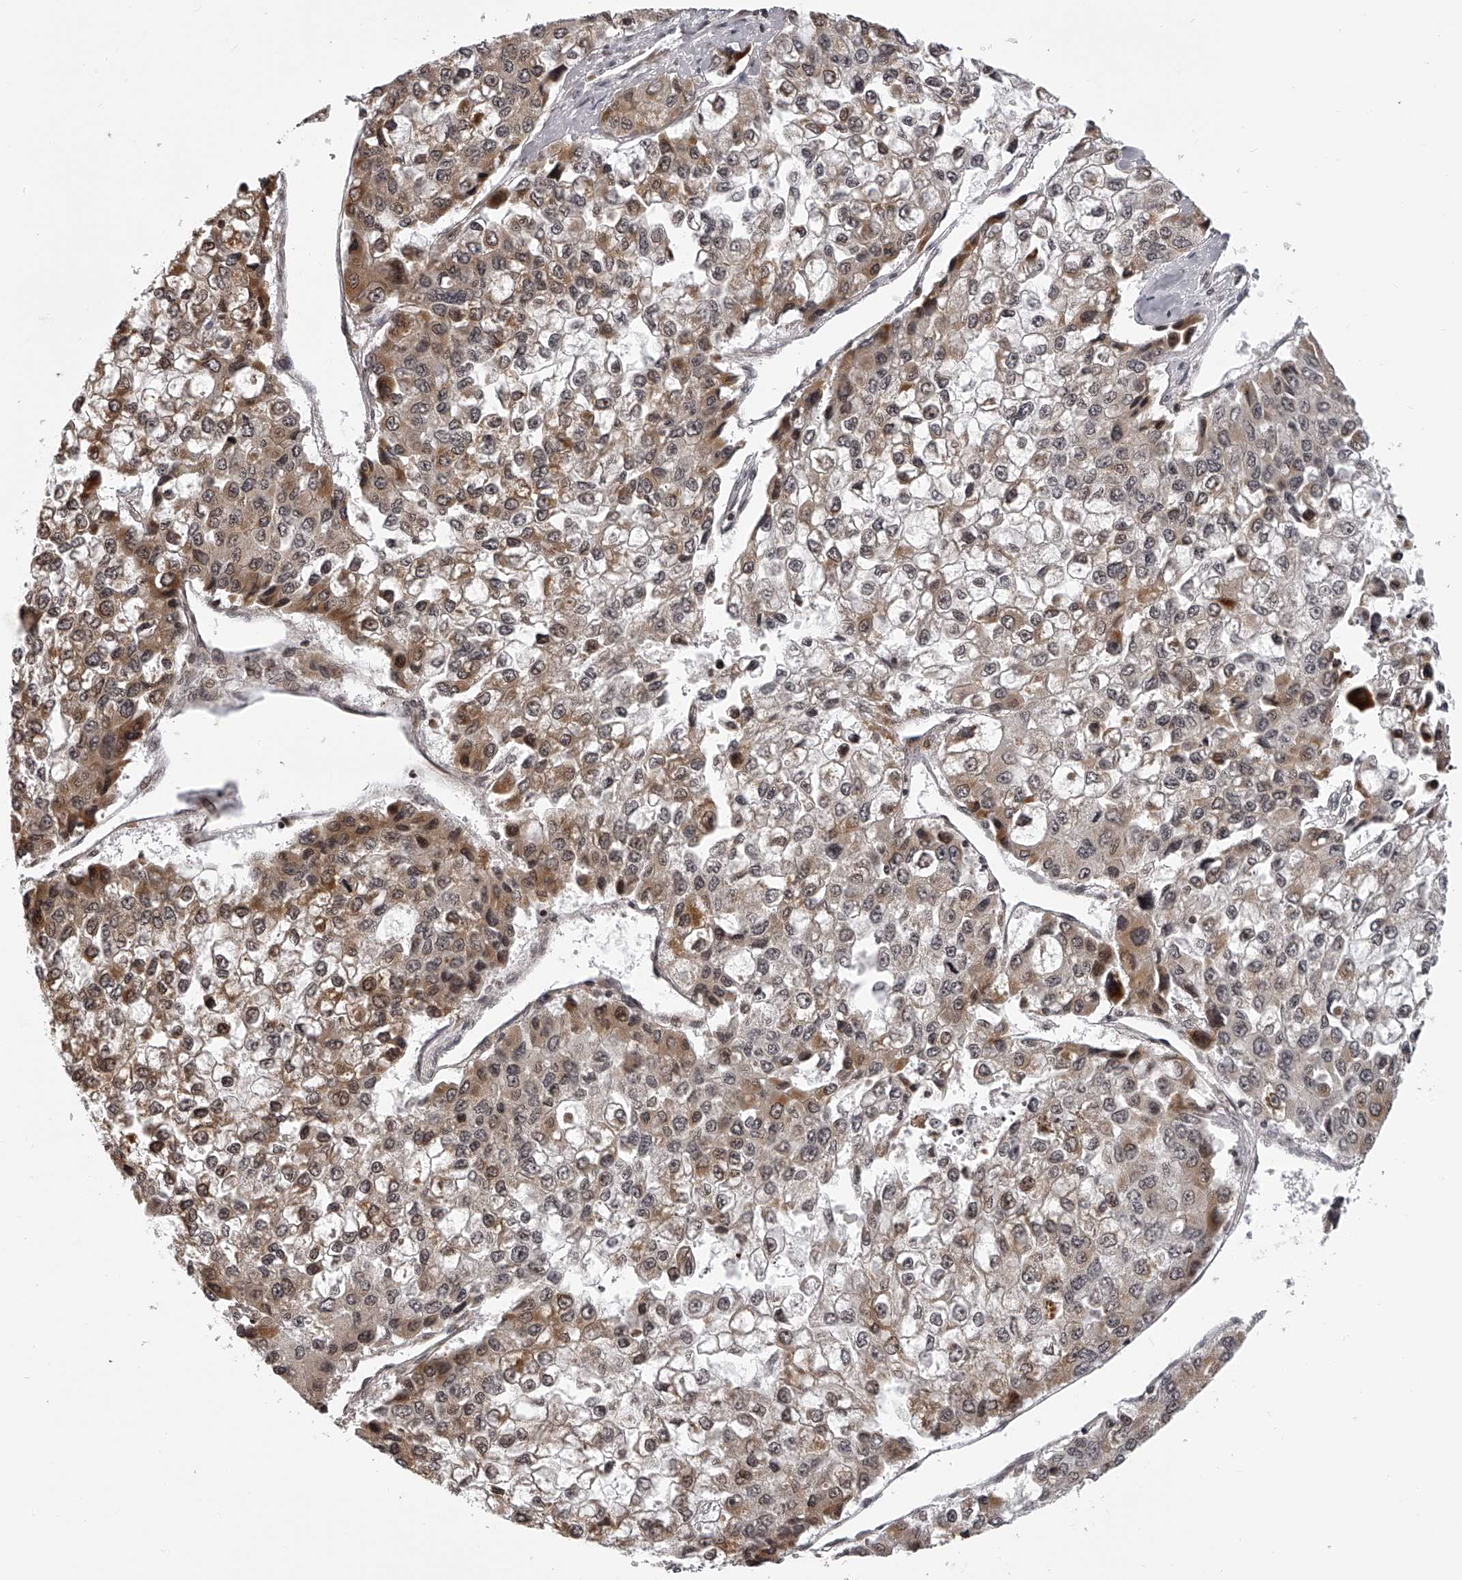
{"staining": {"intensity": "moderate", "quantity": "25%-75%", "location": "cytoplasmic/membranous,nuclear"}, "tissue": "liver cancer", "cell_type": "Tumor cells", "image_type": "cancer", "snomed": [{"axis": "morphology", "description": "Carcinoma, Hepatocellular, NOS"}, {"axis": "topography", "description": "Liver"}], "caption": "Immunohistochemistry (IHC) (DAB) staining of human liver hepatocellular carcinoma reveals moderate cytoplasmic/membranous and nuclear protein positivity in about 25%-75% of tumor cells.", "gene": "ODF2L", "patient": {"sex": "female", "age": 66}}